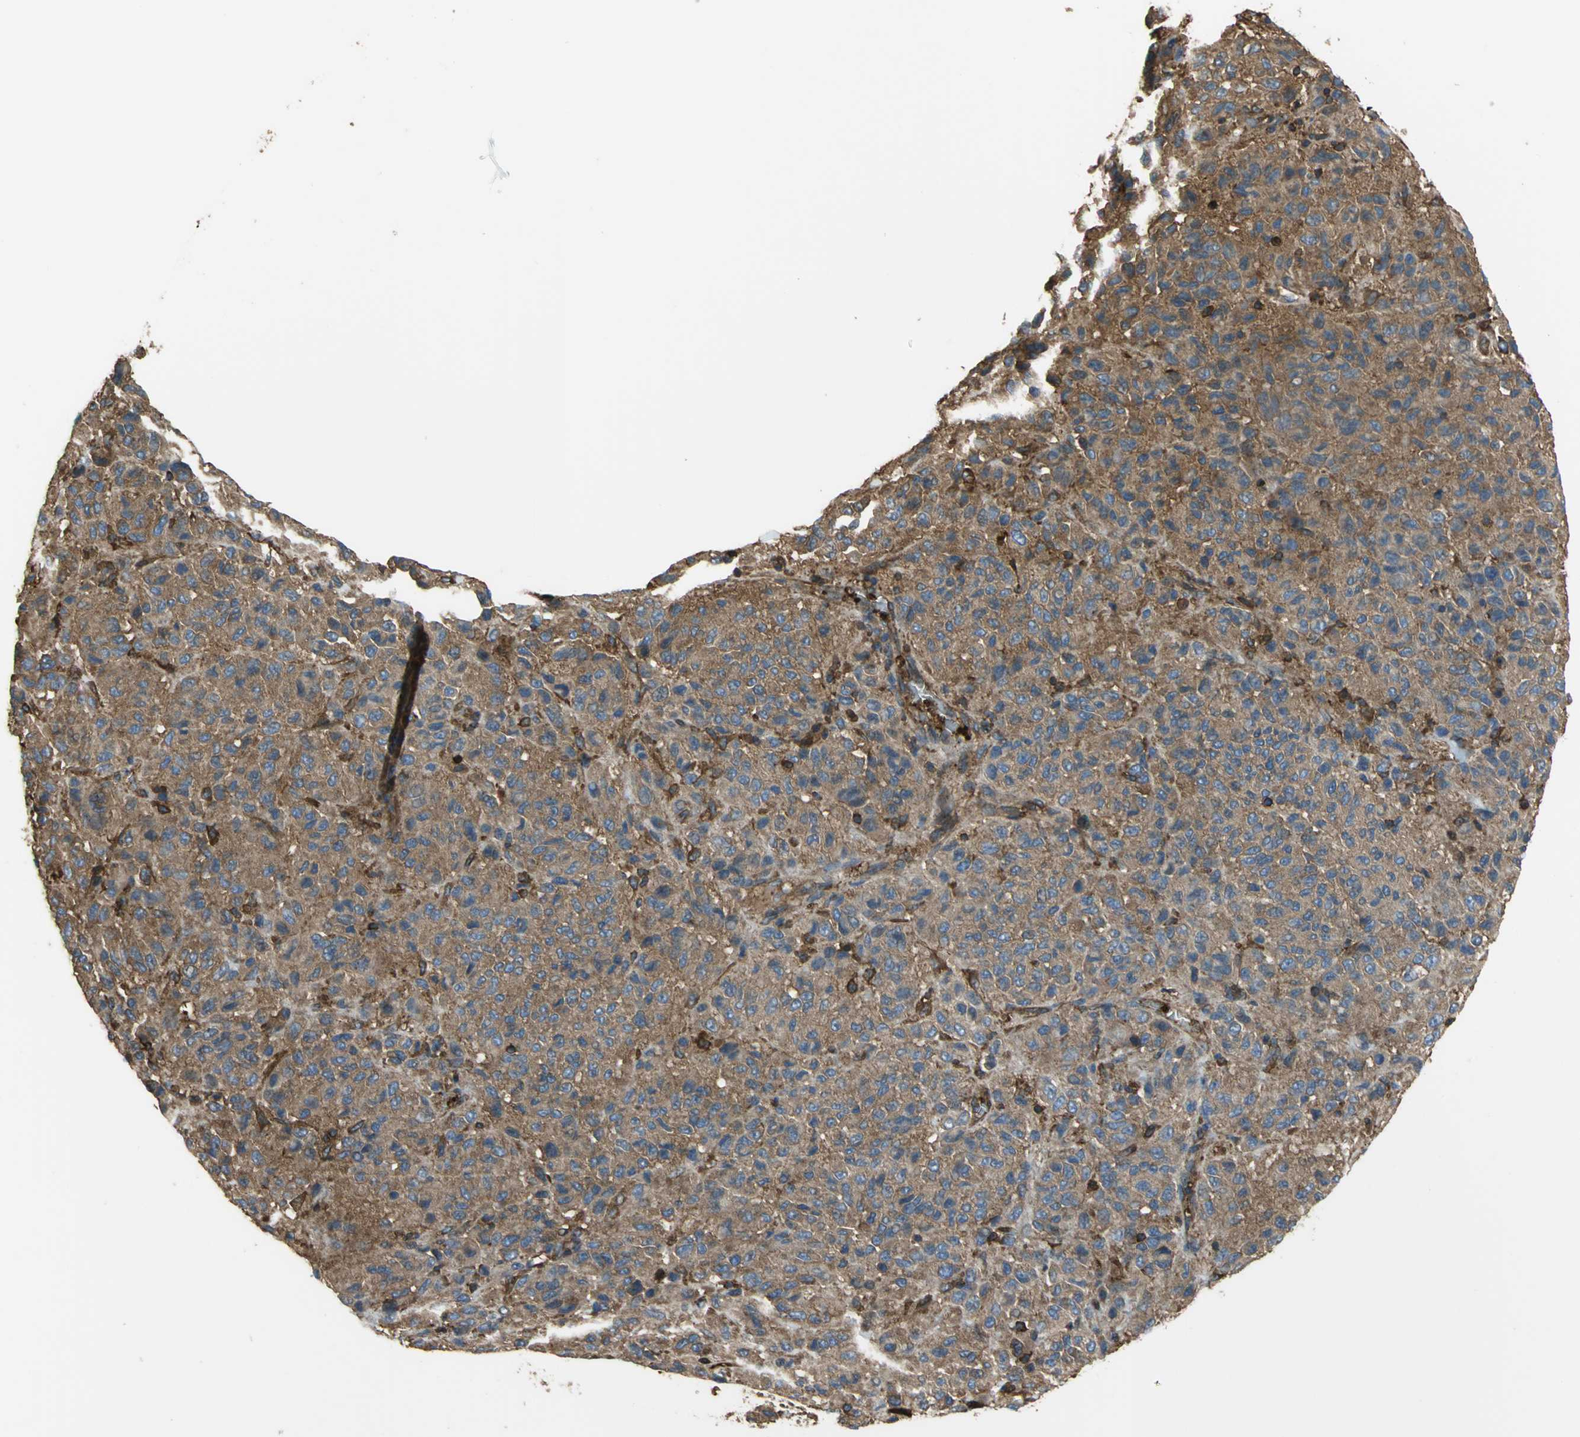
{"staining": {"intensity": "strong", "quantity": ">75%", "location": "cytoplasmic/membranous"}, "tissue": "melanoma", "cell_type": "Tumor cells", "image_type": "cancer", "snomed": [{"axis": "morphology", "description": "Malignant melanoma, Metastatic site"}, {"axis": "topography", "description": "Lung"}], "caption": "IHC (DAB (3,3'-diaminobenzidine)) staining of human melanoma displays strong cytoplasmic/membranous protein staining in approximately >75% of tumor cells.", "gene": "TLN1", "patient": {"sex": "male", "age": 64}}